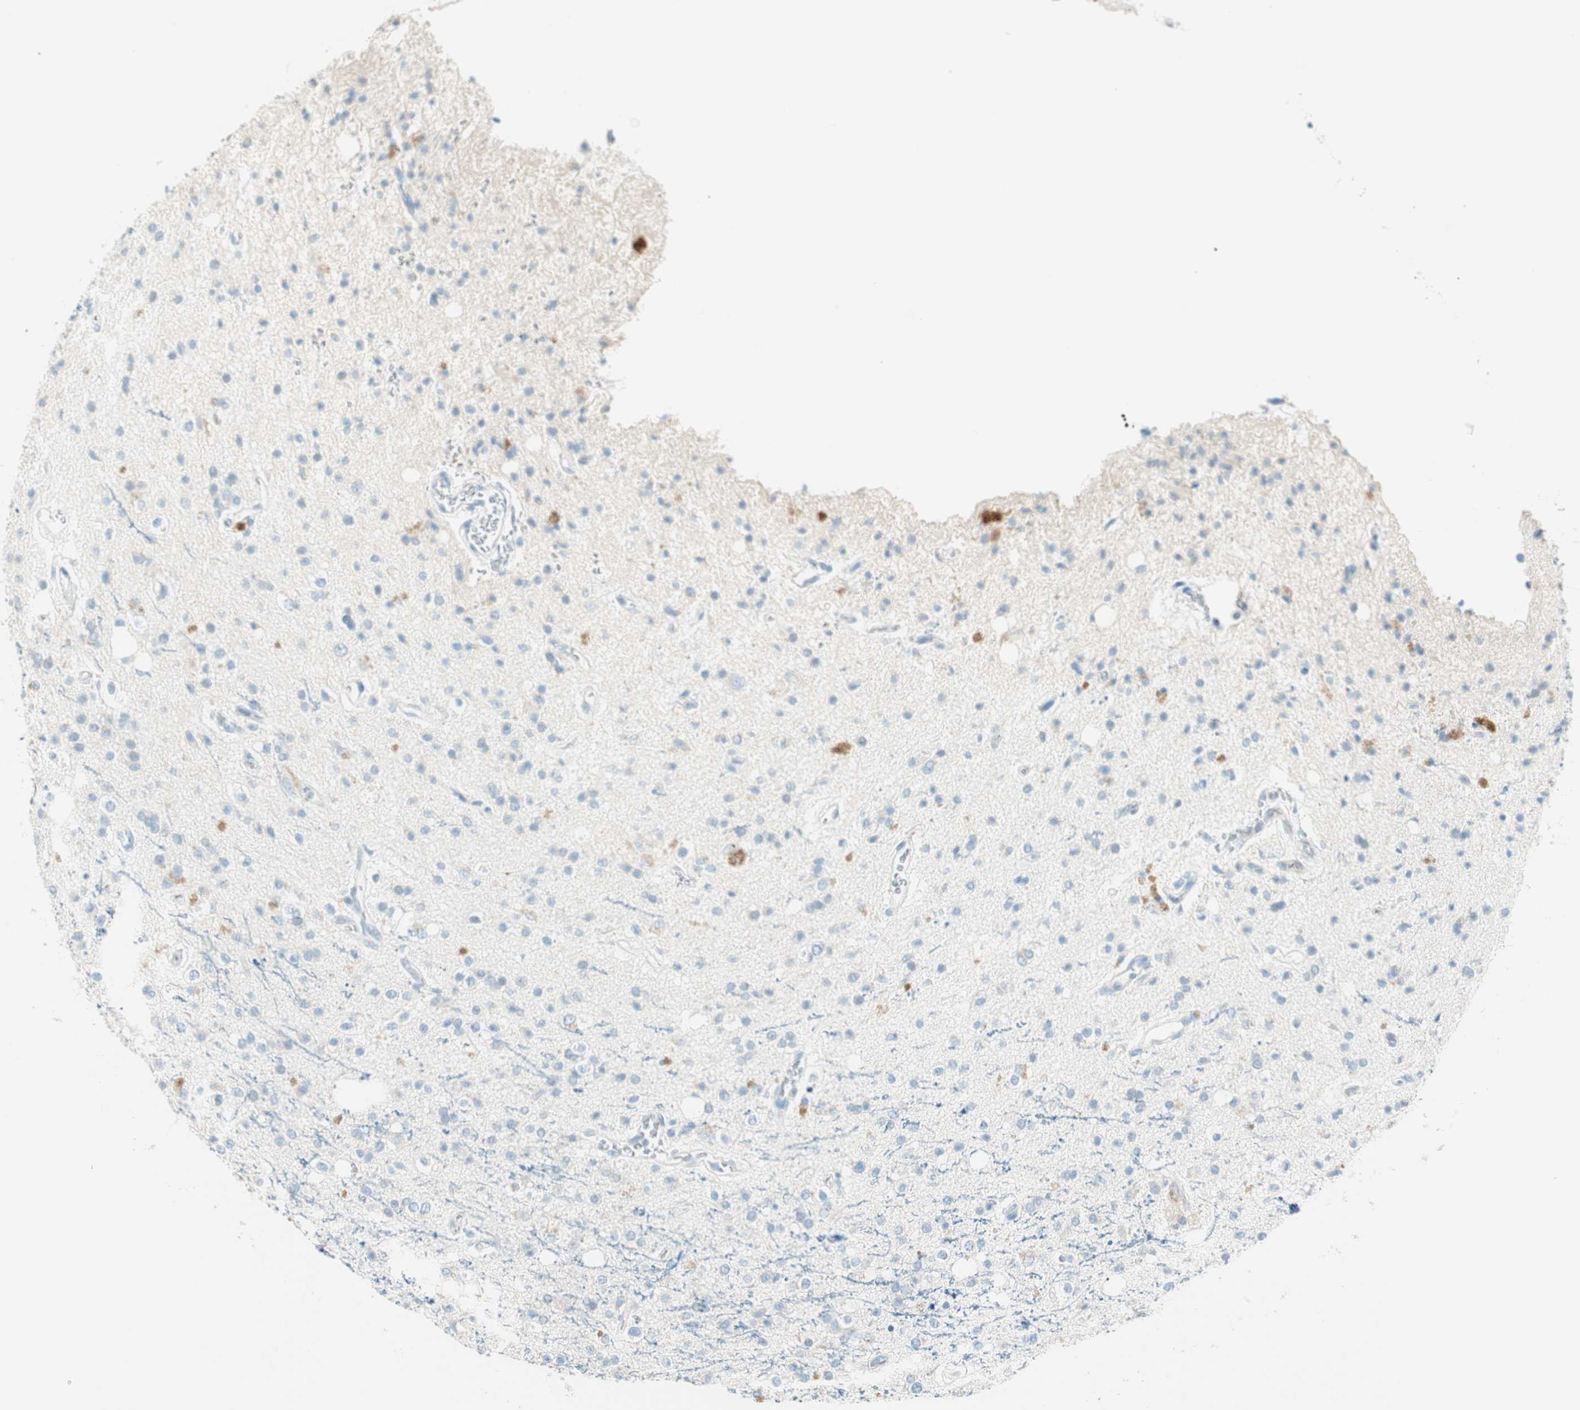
{"staining": {"intensity": "weak", "quantity": "25%-75%", "location": "cytoplasmic/membranous"}, "tissue": "glioma", "cell_type": "Tumor cells", "image_type": "cancer", "snomed": [{"axis": "morphology", "description": "Glioma, malignant, High grade"}, {"axis": "topography", "description": "Brain"}], "caption": "Glioma was stained to show a protein in brown. There is low levels of weak cytoplasmic/membranous staining in approximately 25%-75% of tumor cells. Immunohistochemistry stains the protein in brown and the nuclei are stained blue.", "gene": "HPGD", "patient": {"sex": "male", "age": 47}}